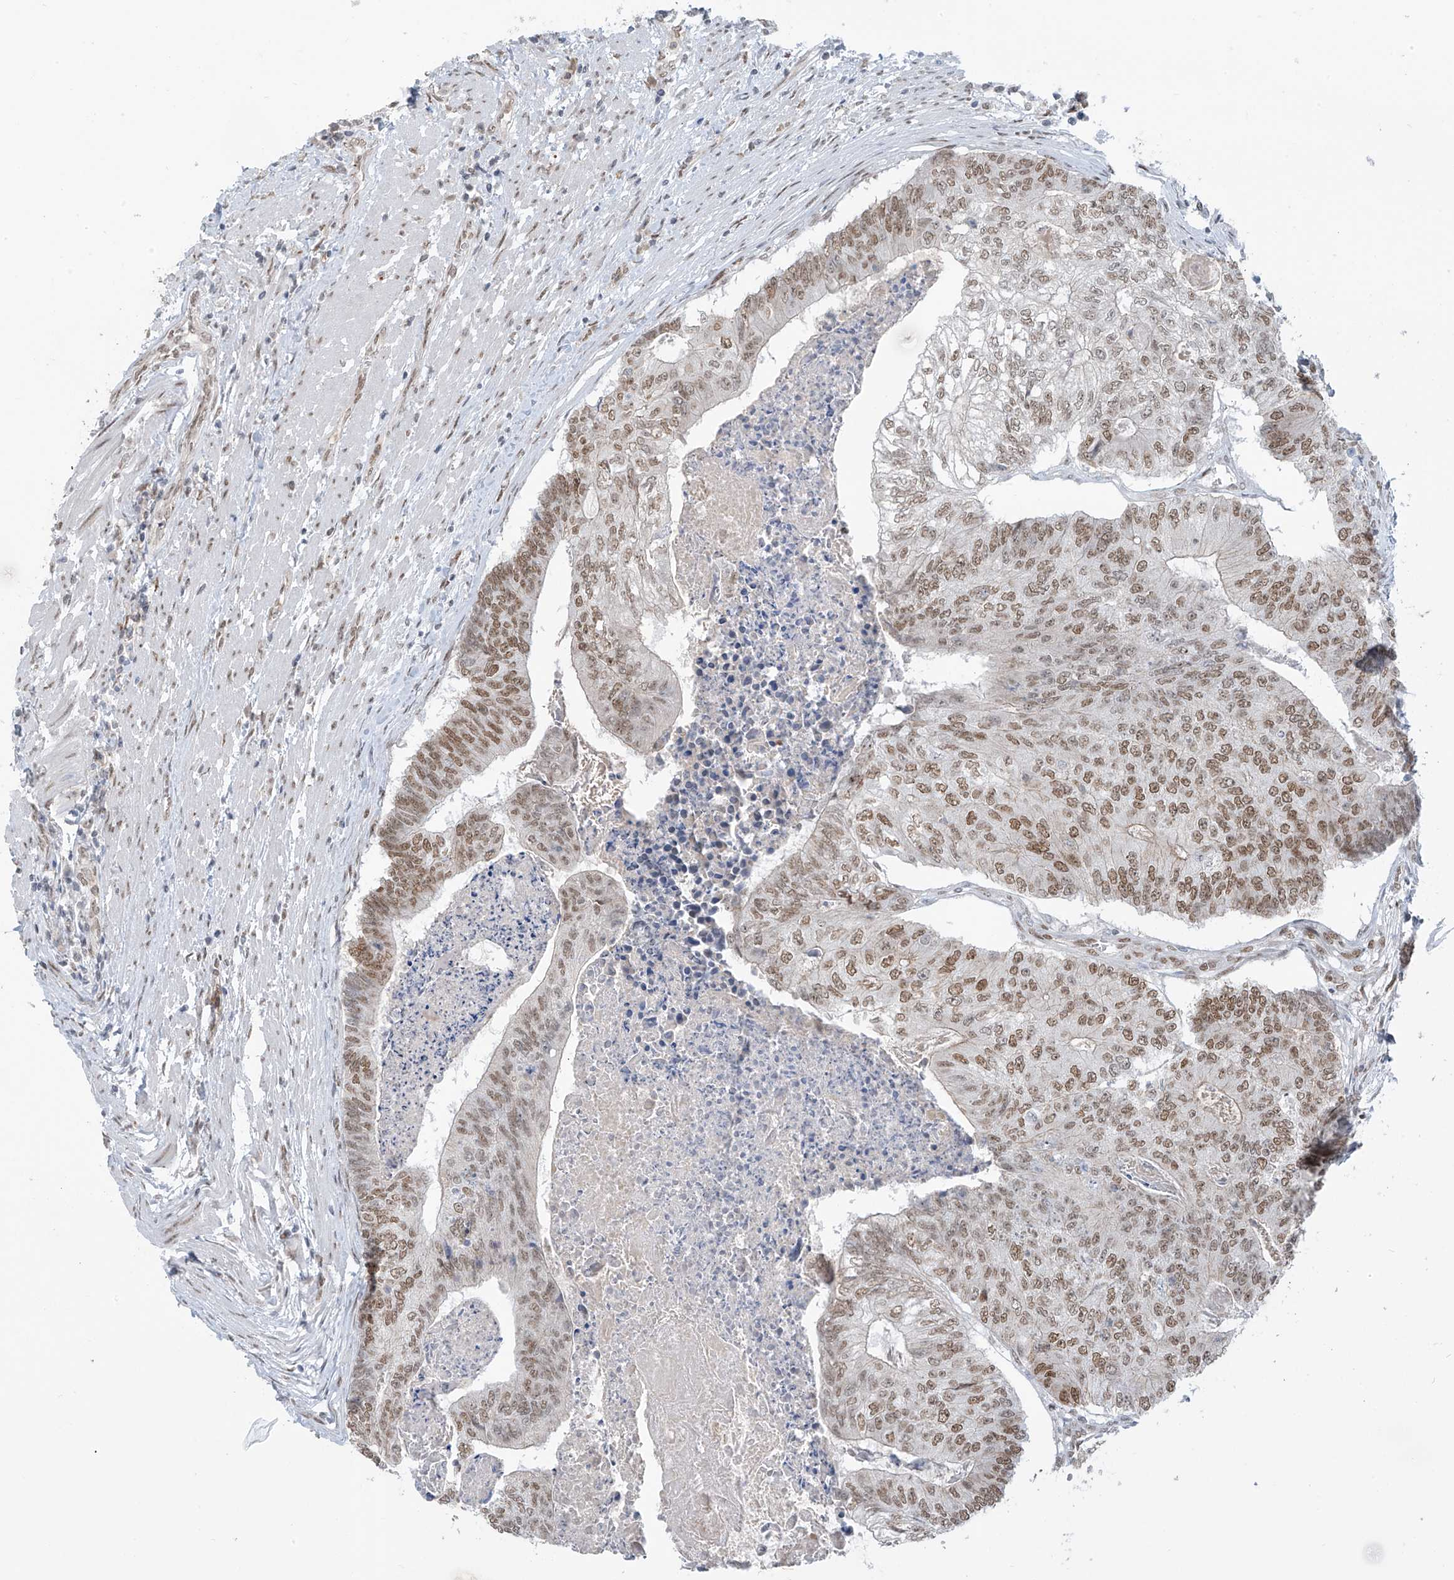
{"staining": {"intensity": "moderate", "quantity": ">75%", "location": "nuclear"}, "tissue": "colorectal cancer", "cell_type": "Tumor cells", "image_type": "cancer", "snomed": [{"axis": "morphology", "description": "Adenocarcinoma, NOS"}, {"axis": "topography", "description": "Colon"}], "caption": "Immunohistochemistry (IHC) (DAB) staining of human colorectal cancer (adenocarcinoma) displays moderate nuclear protein staining in approximately >75% of tumor cells.", "gene": "MCM9", "patient": {"sex": "female", "age": 67}}